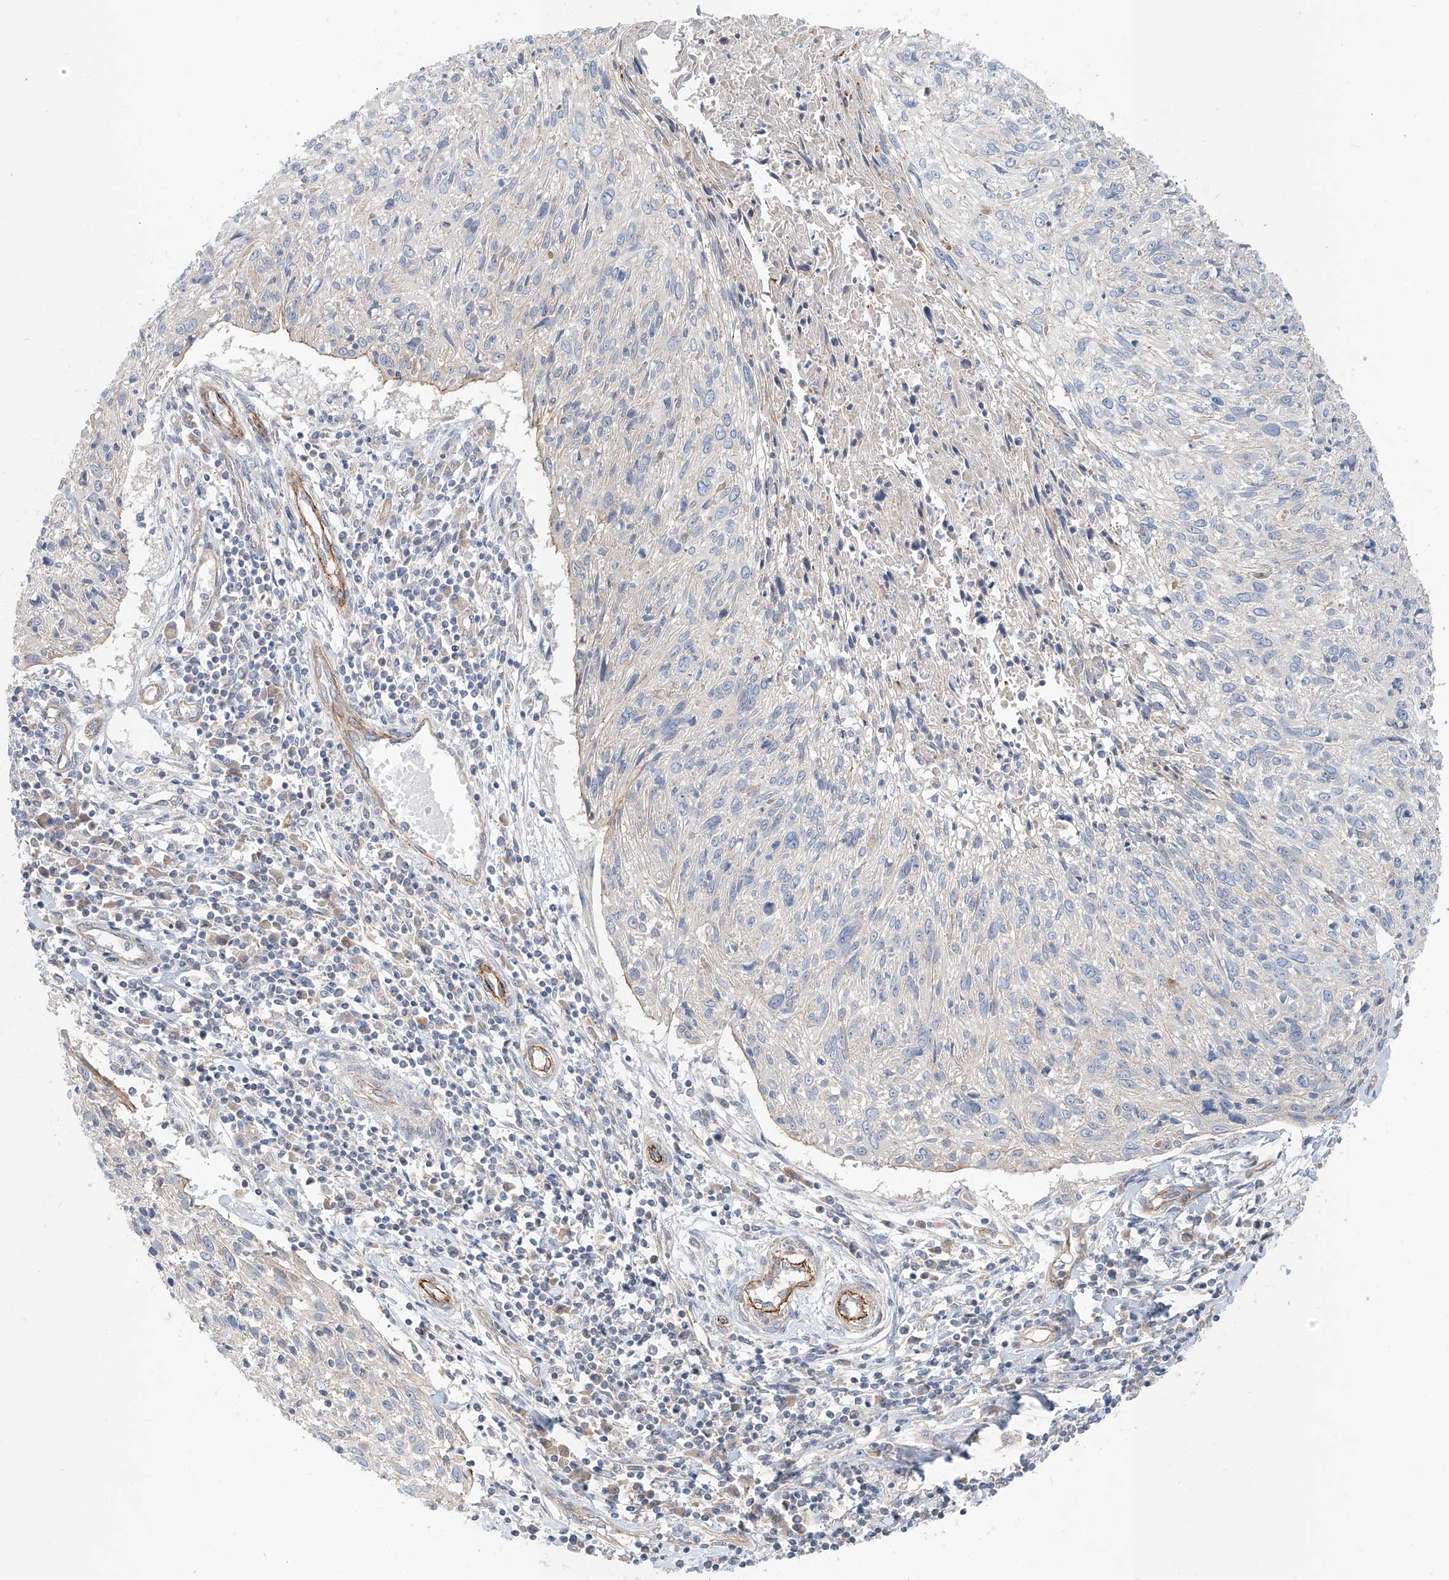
{"staining": {"intensity": "negative", "quantity": "none", "location": "none"}, "tissue": "cervical cancer", "cell_type": "Tumor cells", "image_type": "cancer", "snomed": [{"axis": "morphology", "description": "Squamous cell carcinoma, NOS"}, {"axis": "topography", "description": "Cervix"}], "caption": "A high-resolution micrograph shows immunohistochemistry staining of cervical cancer (squamous cell carcinoma), which reveals no significant expression in tumor cells.", "gene": "AJM1", "patient": {"sex": "female", "age": 51}}